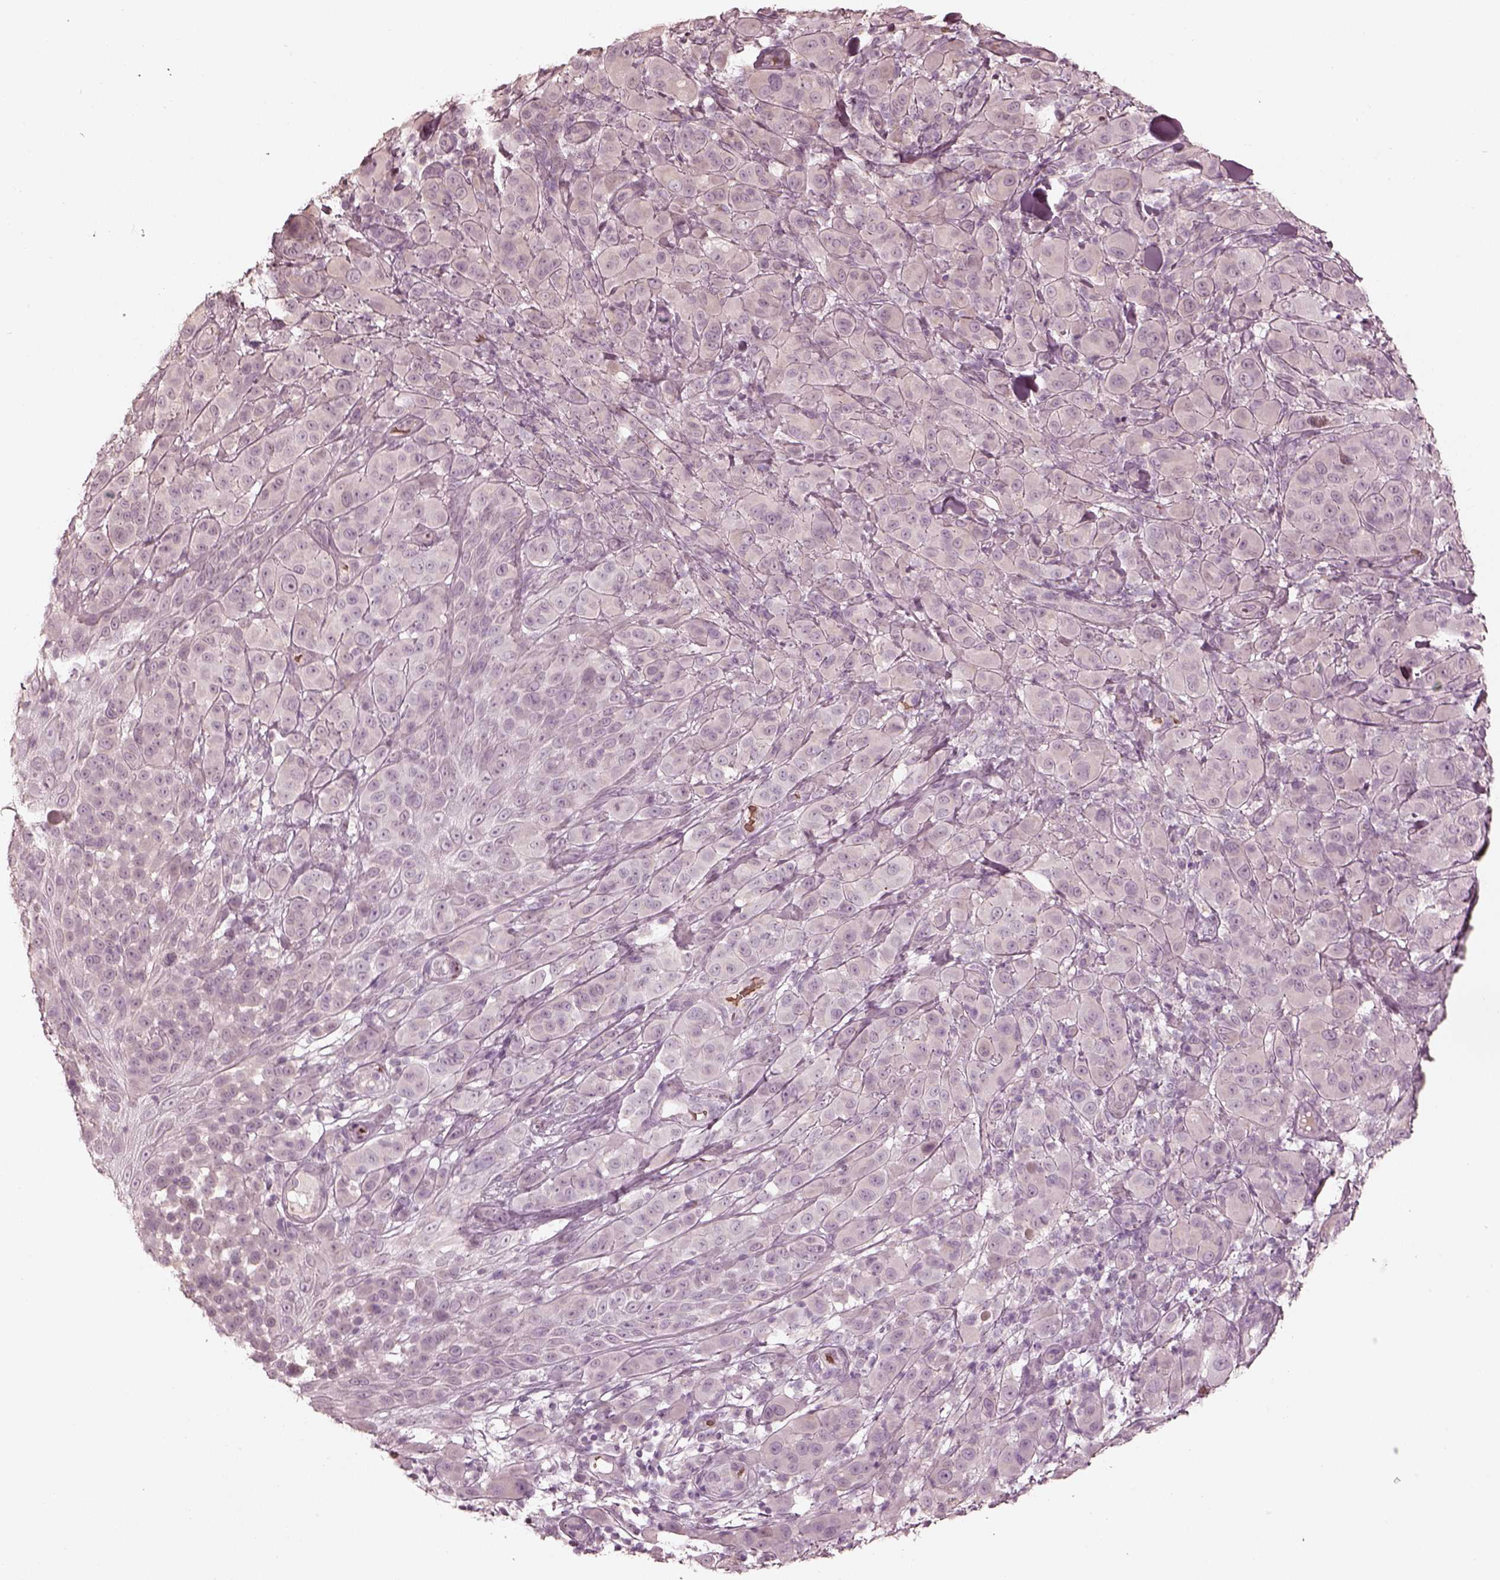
{"staining": {"intensity": "negative", "quantity": "none", "location": "none"}, "tissue": "melanoma", "cell_type": "Tumor cells", "image_type": "cancer", "snomed": [{"axis": "morphology", "description": "Malignant melanoma, NOS"}, {"axis": "topography", "description": "Skin"}], "caption": "There is no significant expression in tumor cells of malignant melanoma.", "gene": "ANKLE1", "patient": {"sex": "female", "age": 87}}